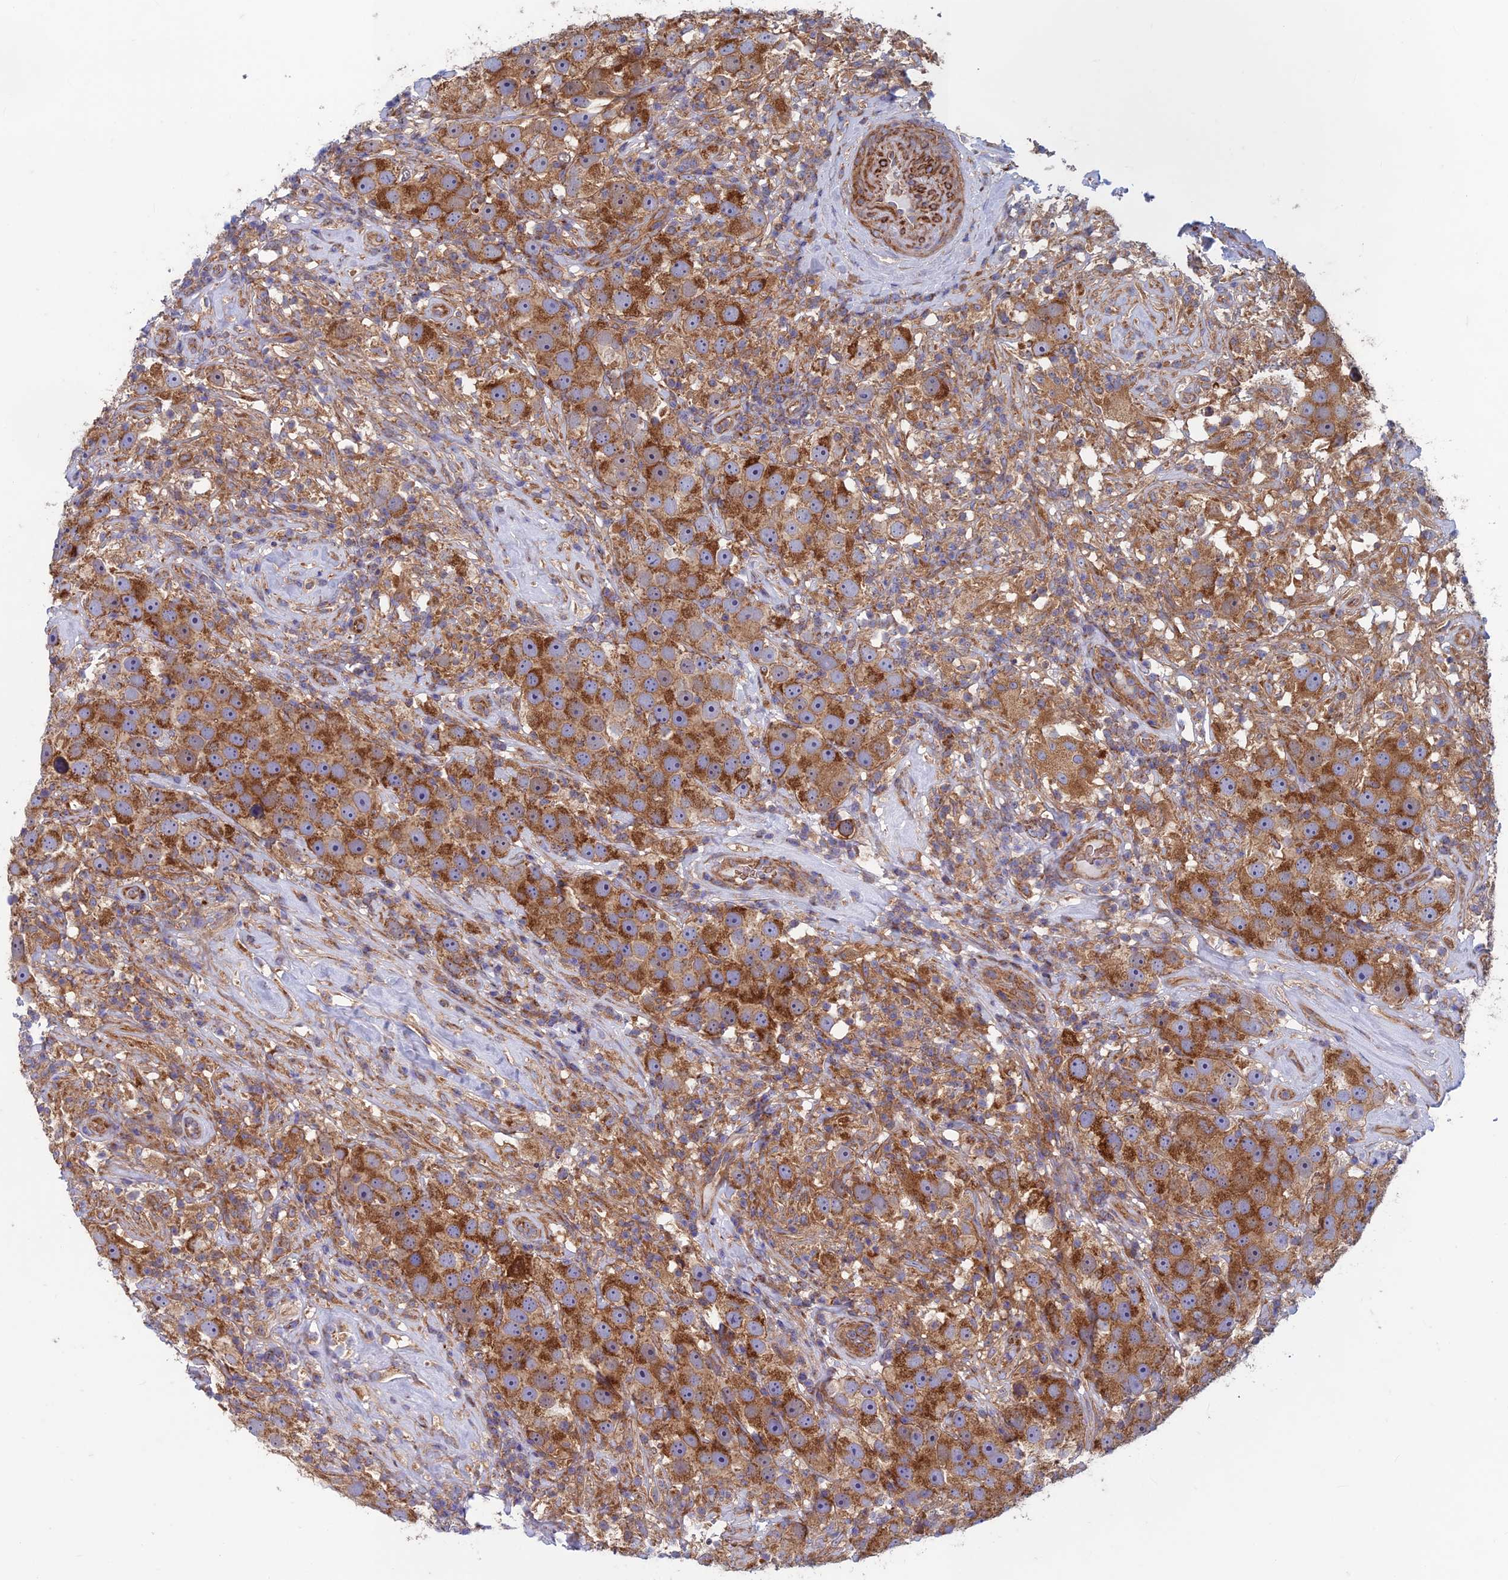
{"staining": {"intensity": "strong", "quantity": ">75%", "location": "cytoplasmic/membranous"}, "tissue": "testis cancer", "cell_type": "Tumor cells", "image_type": "cancer", "snomed": [{"axis": "morphology", "description": "Seminoma, NOS"}, {"axis": "topography", "description": "Testis"}], "caption": "Strong cytoplasmic/membranous expression is identified in about >75% of tumor cells in seminoma (testis).", "gene": "DNM1L", "patient": {"sex": "male", "age": 49}}